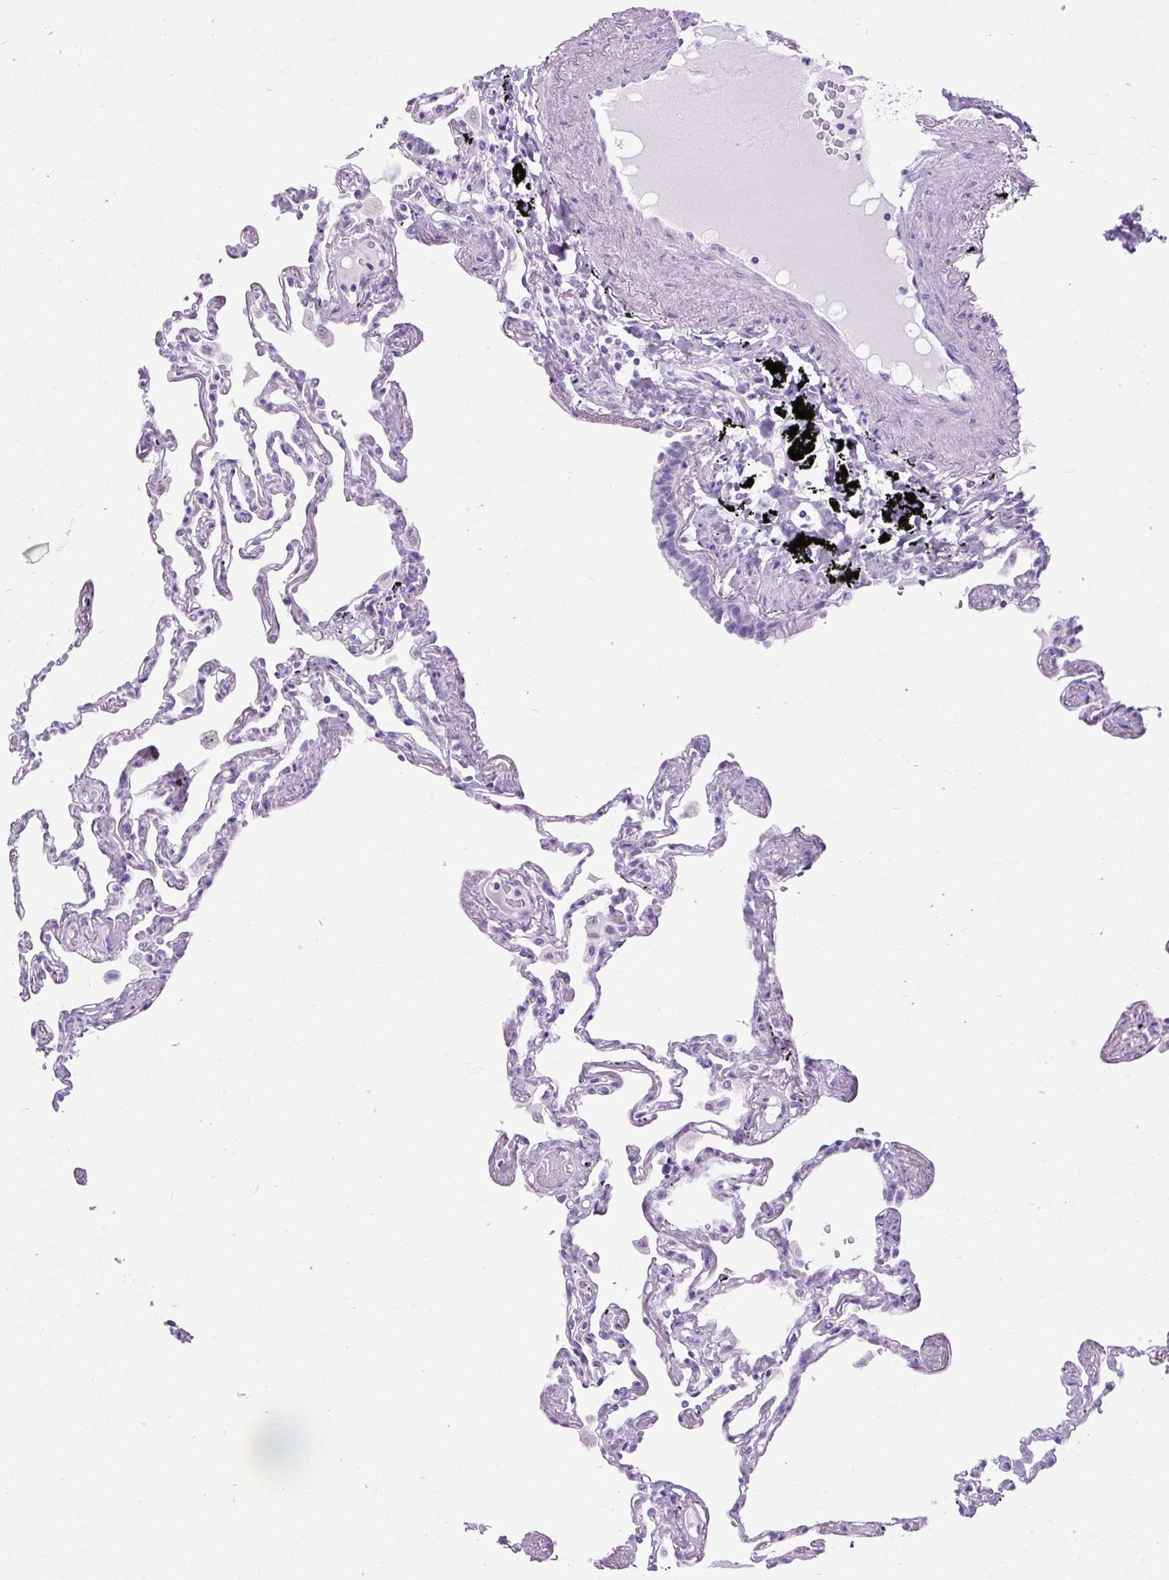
{"staining": {"intensity": "negative", "quantity": "none", "location": "none"}, "tissue": "lung", "cell_type": "Alveolar cells", "image_type": "normal", "snomed": [{"axis": "morphology", "description": "Normal tissue, NOS"}, {"axis": "topography", "description": "Lung"}], "caption": "DAB (3,3'-diaminobenzidine) immunohistochemical staining of benign human lung reveals no significant staining in alveolar cells.", "gene": "UPP1", "patient": {"sex": "female", "age": 67}}